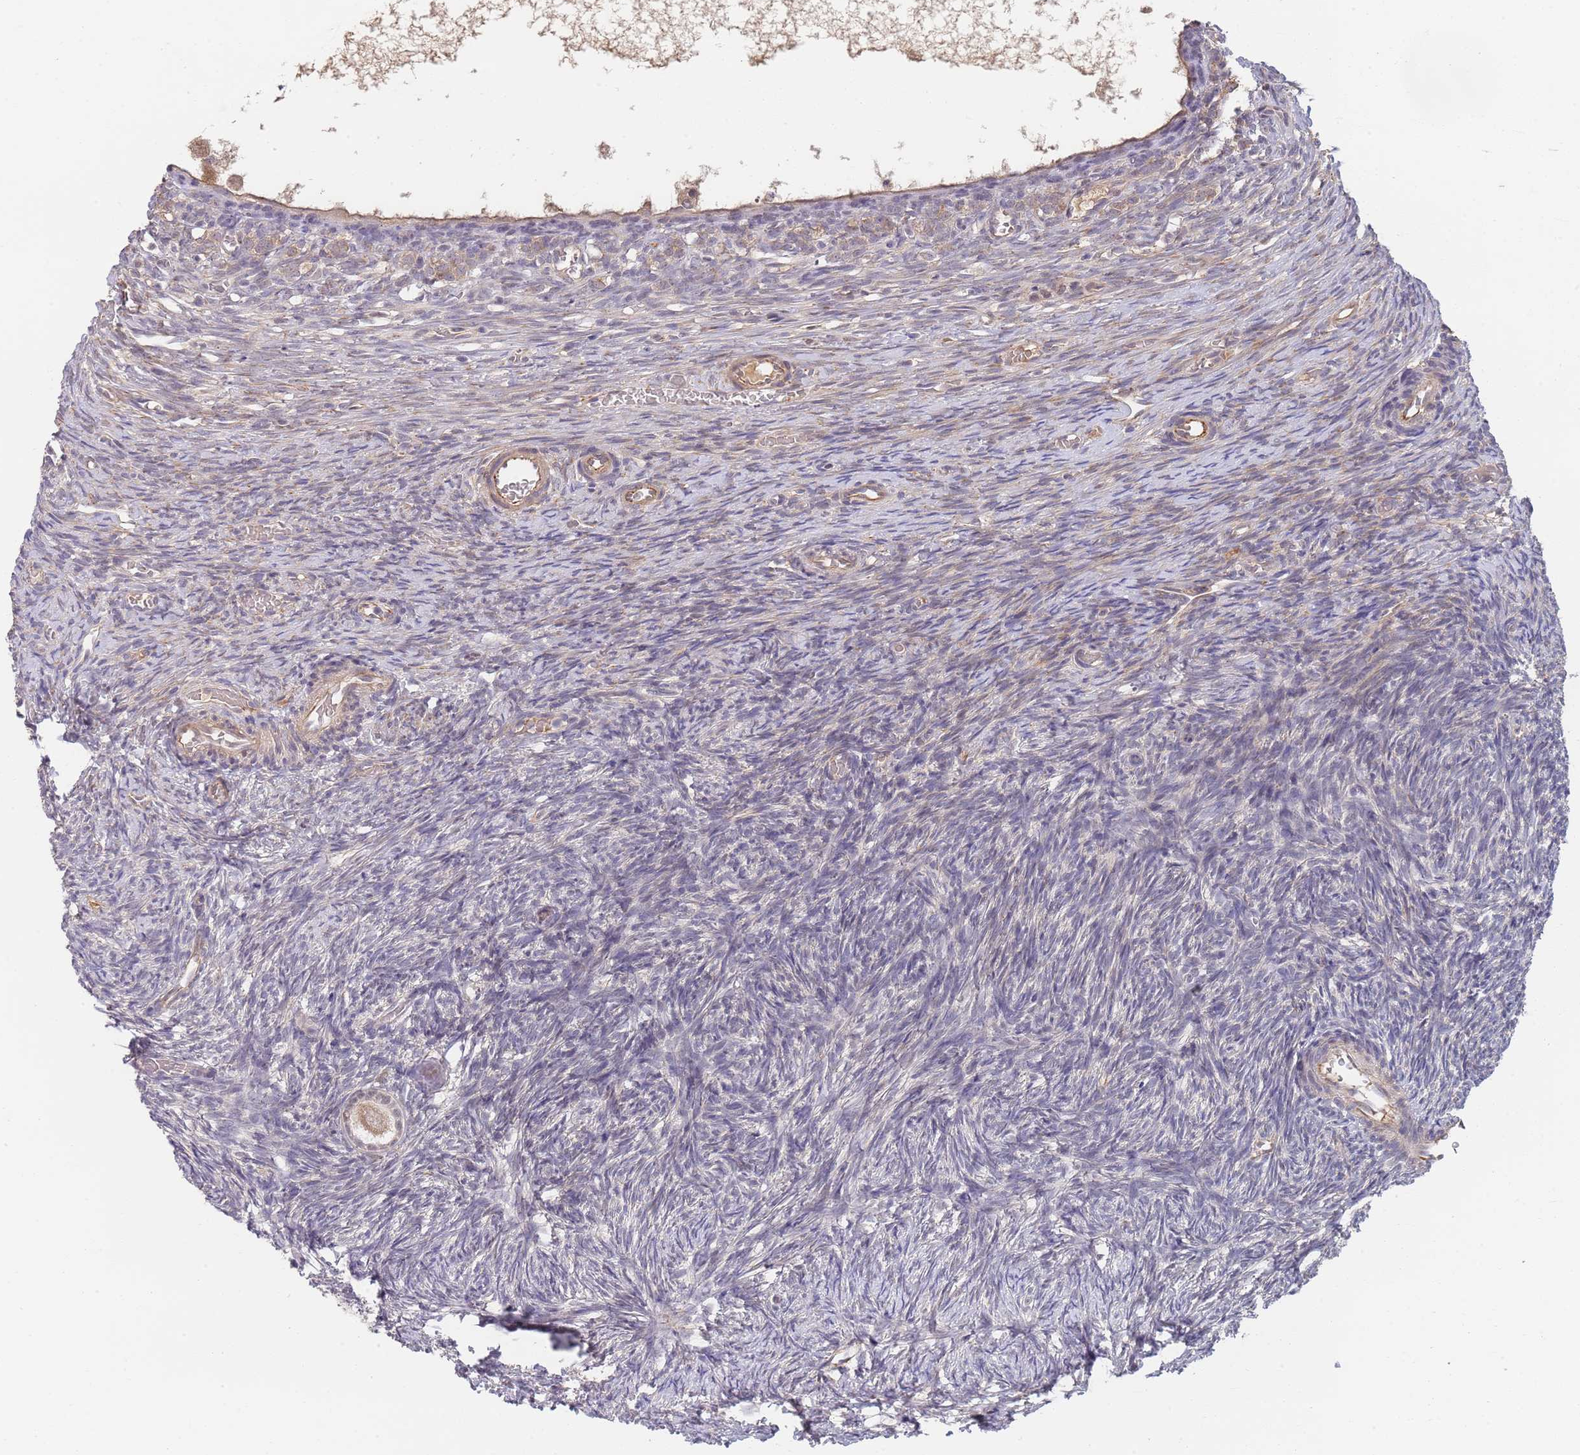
{"staining": {"intensity": "negative", "quantity": "none", "location": "none"}, "tissue": "ovary", "cell_type": "Follicle cells", "image_type": "normal", "snomed": [{"axis": "morphology", "description": "Normal tissue, NOS"}, {"axis": "topography", "description": "Ovary"}], "caption": "Follicle cells show no significant staining in unremarkable ovary. (IHC, brightfield microscopy, high magnification).", "gene": "B4GALT4", "patient": {"sex": "female", "age": 39}}